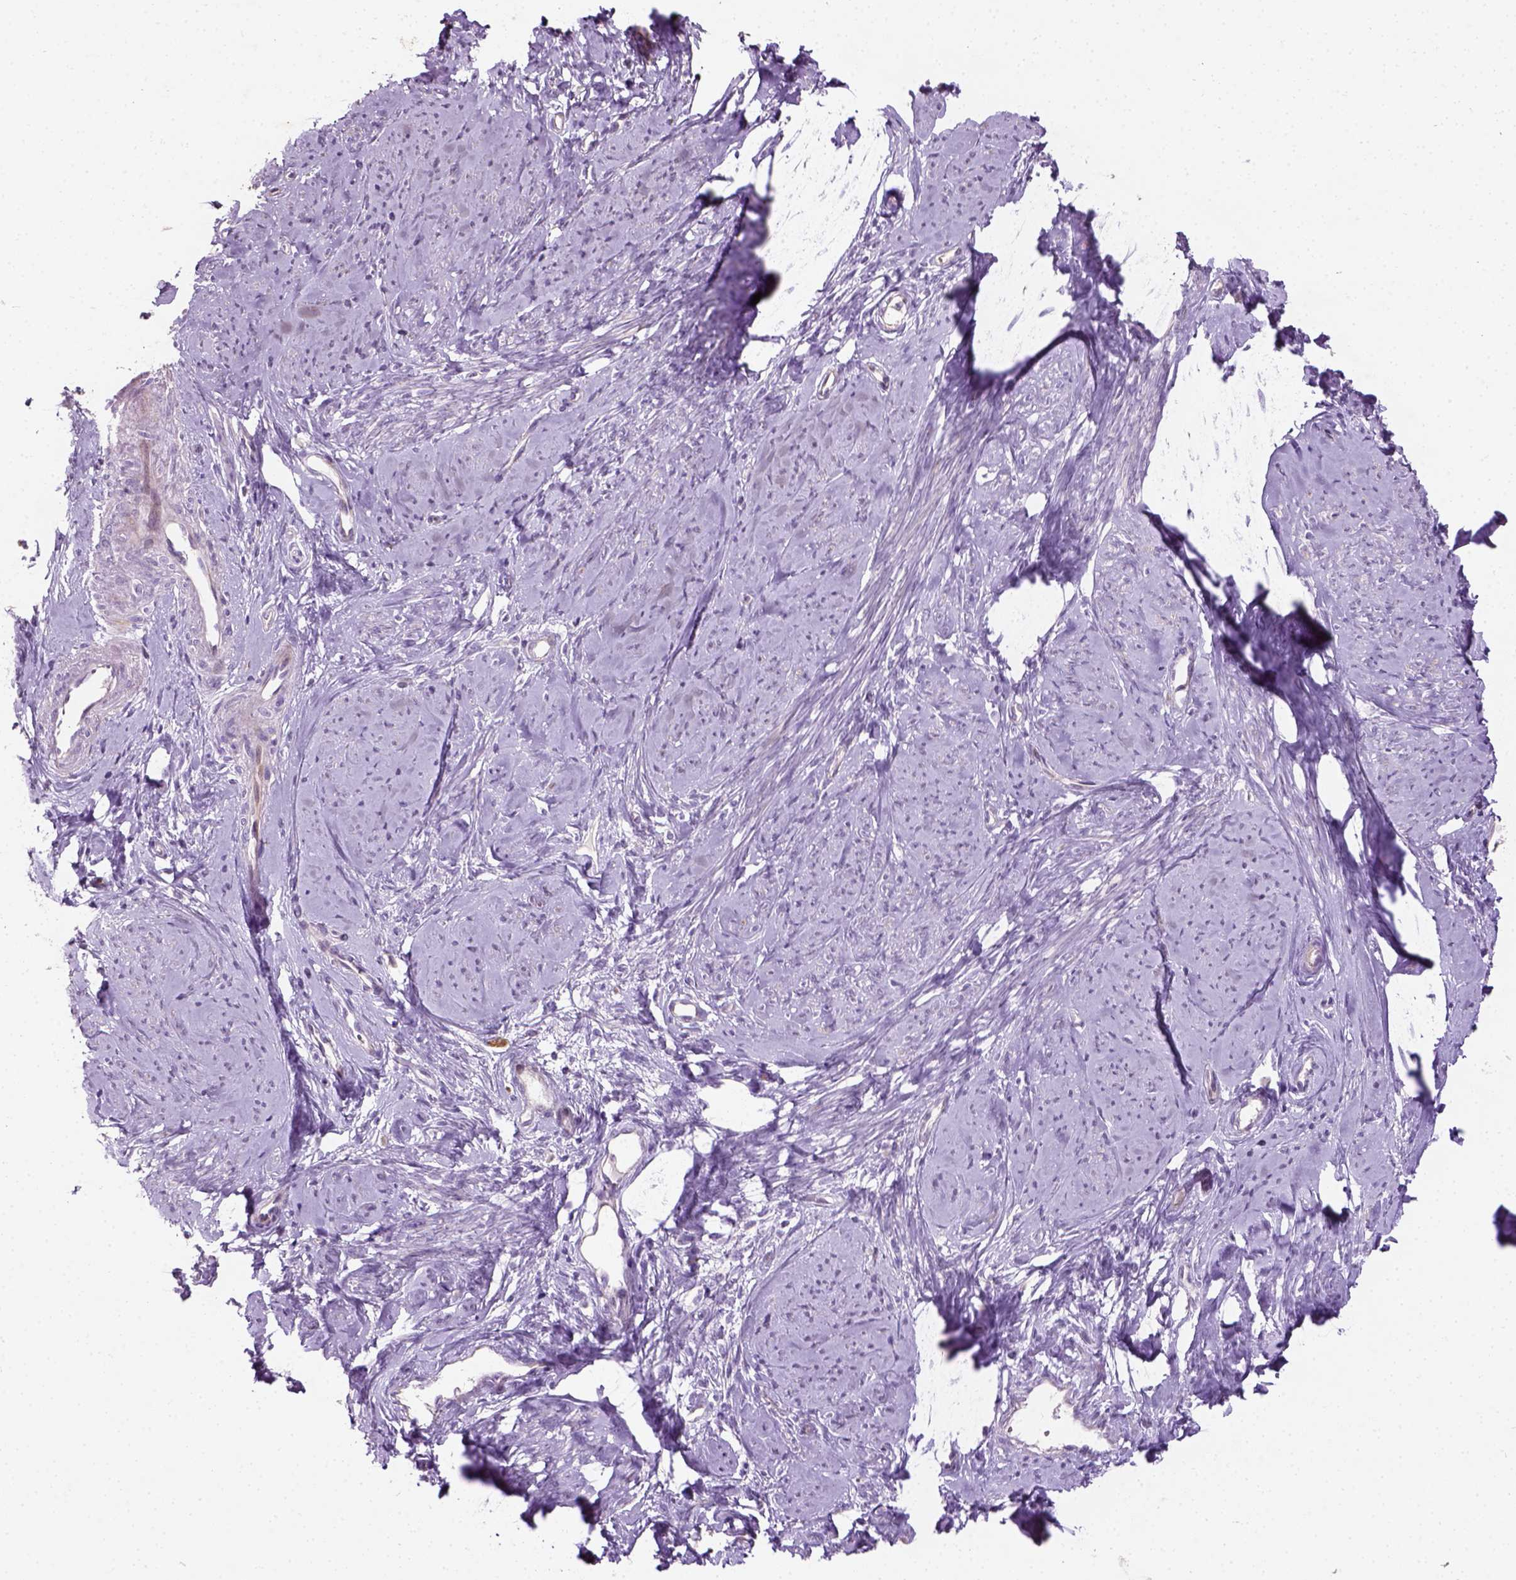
{"staining": {"intensity": "moderate", "quantity": "<25%", "location": "cytoplasmic/membranous"}, "tissue": "smooth muscle", "cell_type": "Smooth muscle cells", "image_type": "normal", "snomed": [{"axis": "morphology", "description": "Normal tissue, NOS"}, {"axis": "topography", "description": "Smooth muscle"}], "caption": "Human smooth muscle stained for a protein (brown) shows moderate cytoplasmic/membranous positive staining in about <25% of smooth muscle cells.", "gene": "PKP3", "patient": {"sex": "female", "age": 48}}